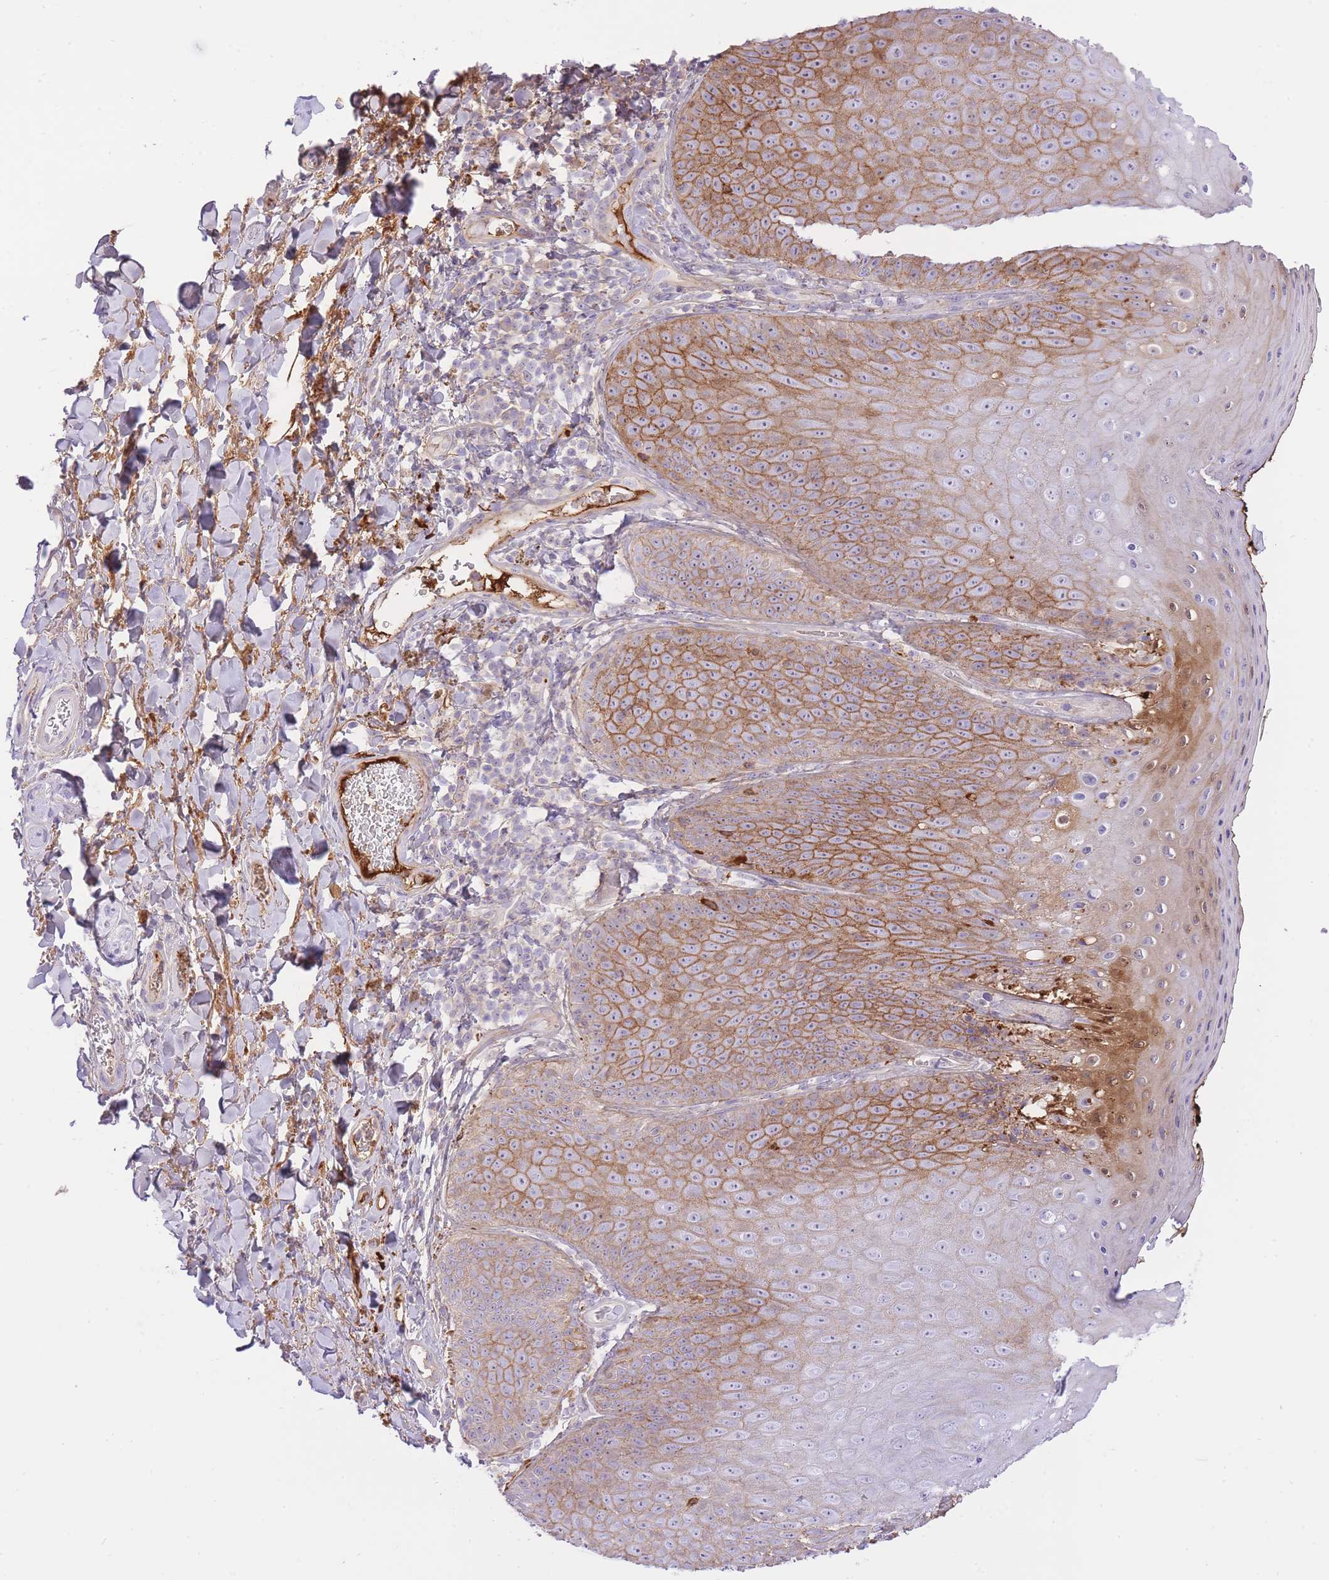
{"staining": {"intensity": "moderate", "quantity": "25%-75%", "location": "cytoplasmic/membranous"}, "tissue": "skin", "cell_type": "Epidermal cells", "image_type": "normal", "snomed": [{"axis": "morphology", "description": "Normal tissue, NOS"}, {"axis": "topography", "description": "Anal"}, {"axis": "topography", "description": "Peripheral nerve tissue"}], "caption": "This image shows benign skin stained with IHC to label a protein in brown. The cytoplasmic/membranous of epidermal cells show moderate positivity for the protein. Nuclei are counter-stained blue.", "gene": "HRG", "patient": {"sex": "male", "age": 53}}